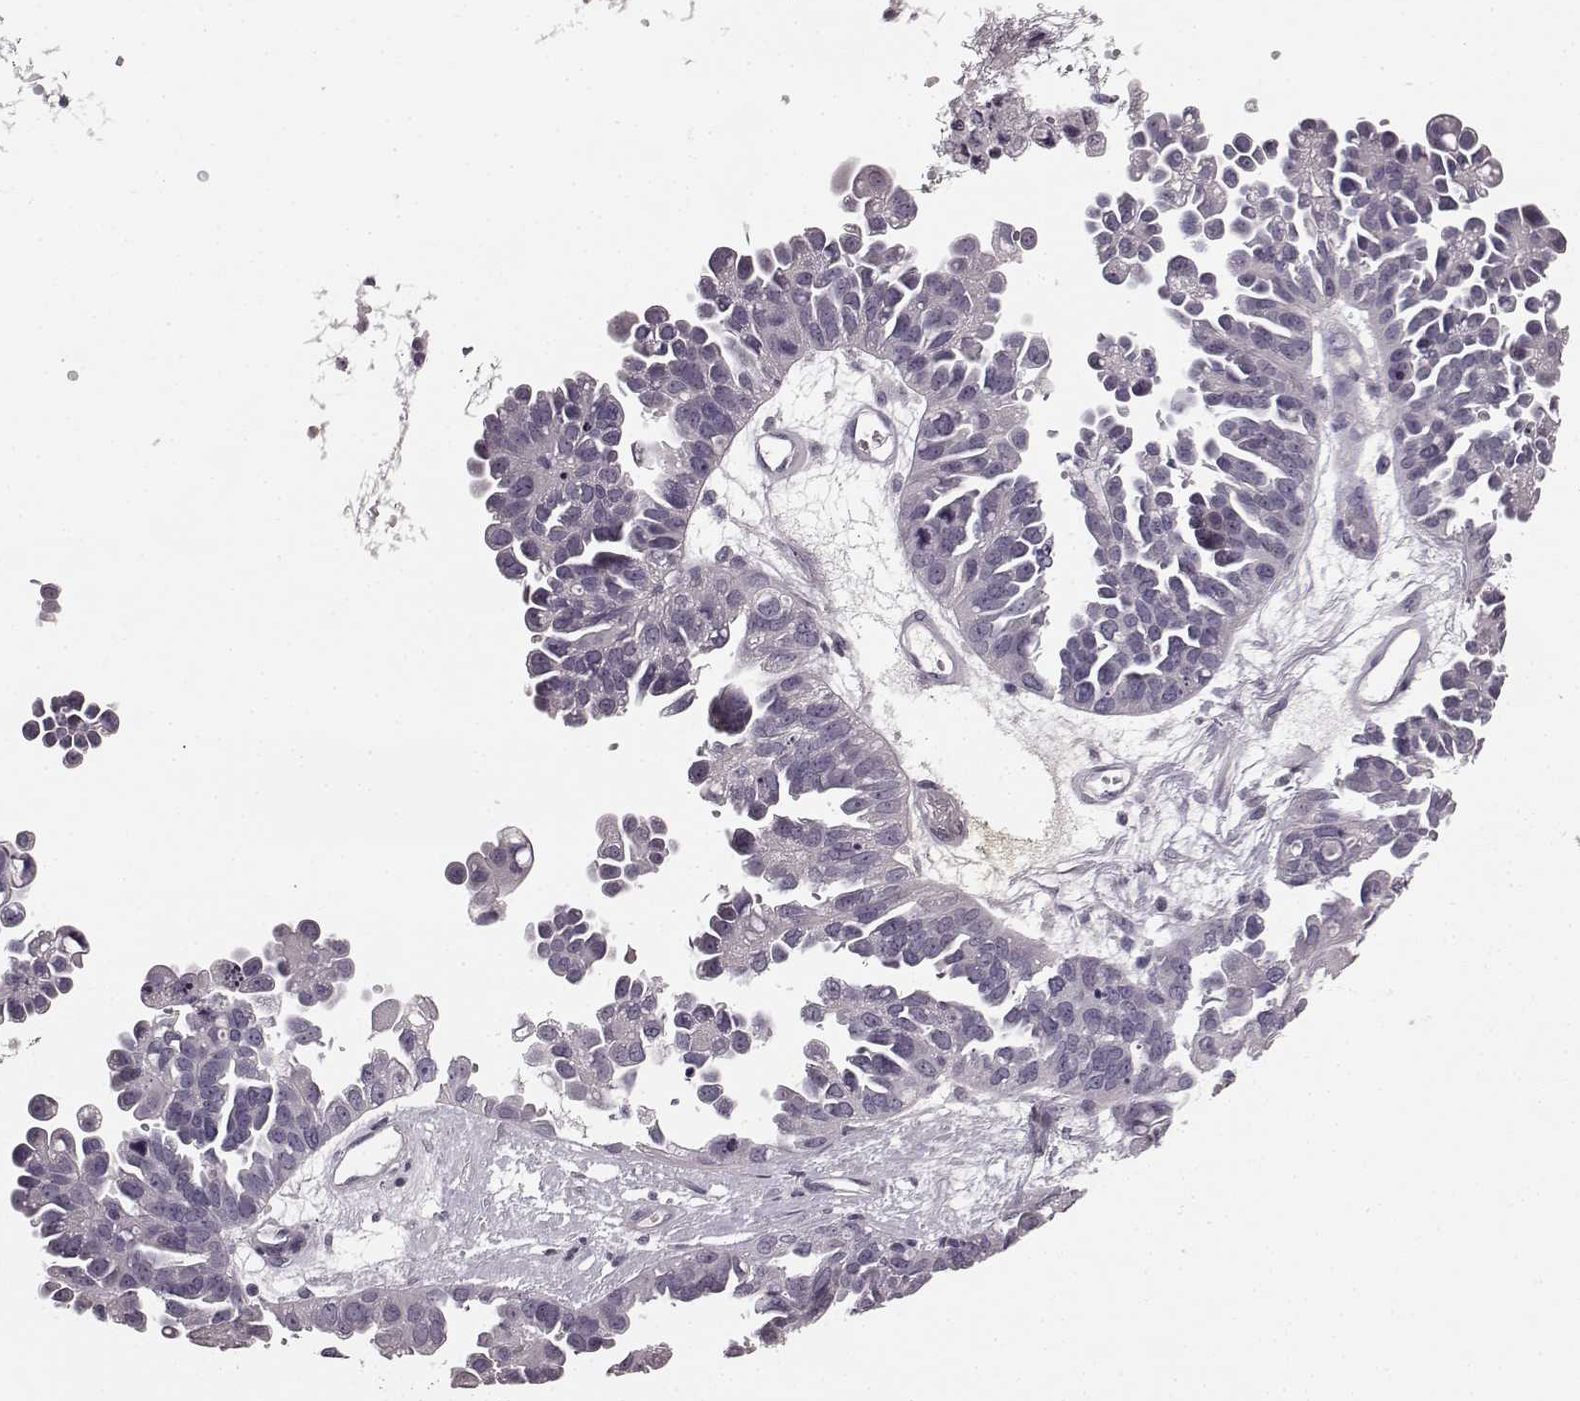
{"staining": {"intensity": "negative", "quantity": "none", "location": "none"}, "tissue": "ovarian cancer", "cell_type": "Tumor cells", "image_type": "cancer", "snomed": [{"axis": "morphology", "description": "Cystadenocarcinoma, serous, NOS"}, {"axis": "topography", "description": "Ovary"}], "caption": "Immunohistochemical staining of human serous cystadenocarcinoma (ovarian) displays no significant expression in tumor cells.", "gene": "RIT2", "patient": {"sex": "female", "age": 53}}